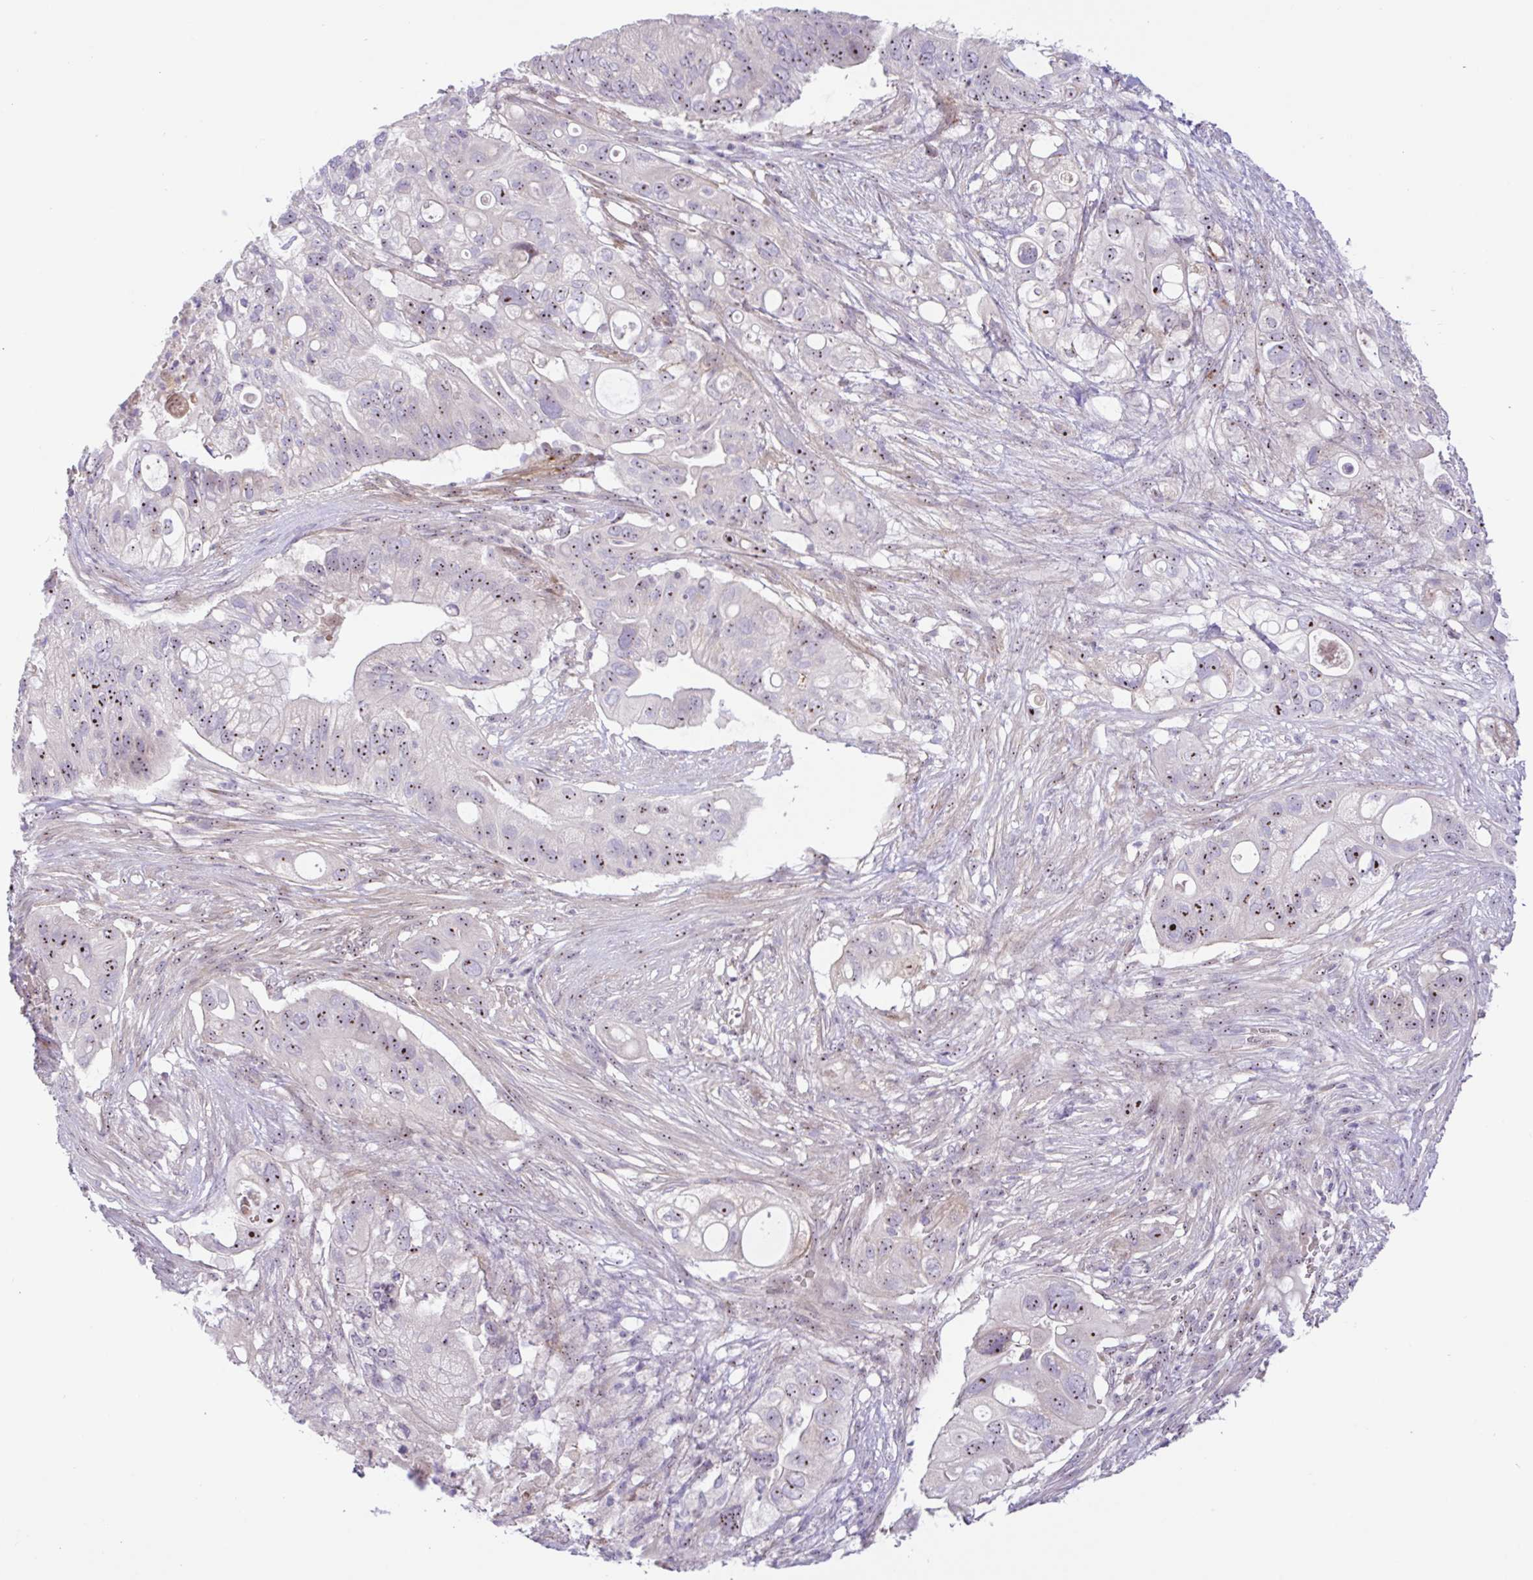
{"staining": {"intensity": "moderate", "quantity": "25%-75%", "location": "nuclear"}, "tissue": "pancreatic cancer", "cell_type": "Tumor cells", "image_type": "cancer", "snomed": [{"axis": "morphology", "description": "Adenocarcinoma, NOS"}, {"axis": "topography", "description": "Pancreas"}], "caption": "This is an image of IHC staining of pancreatic cancer (adenocarcinoma), which shows moderate staining in the nuclear of tumor cells.", "gene": "MXRA8", "patient": {"sex": "female", "age": 72}}